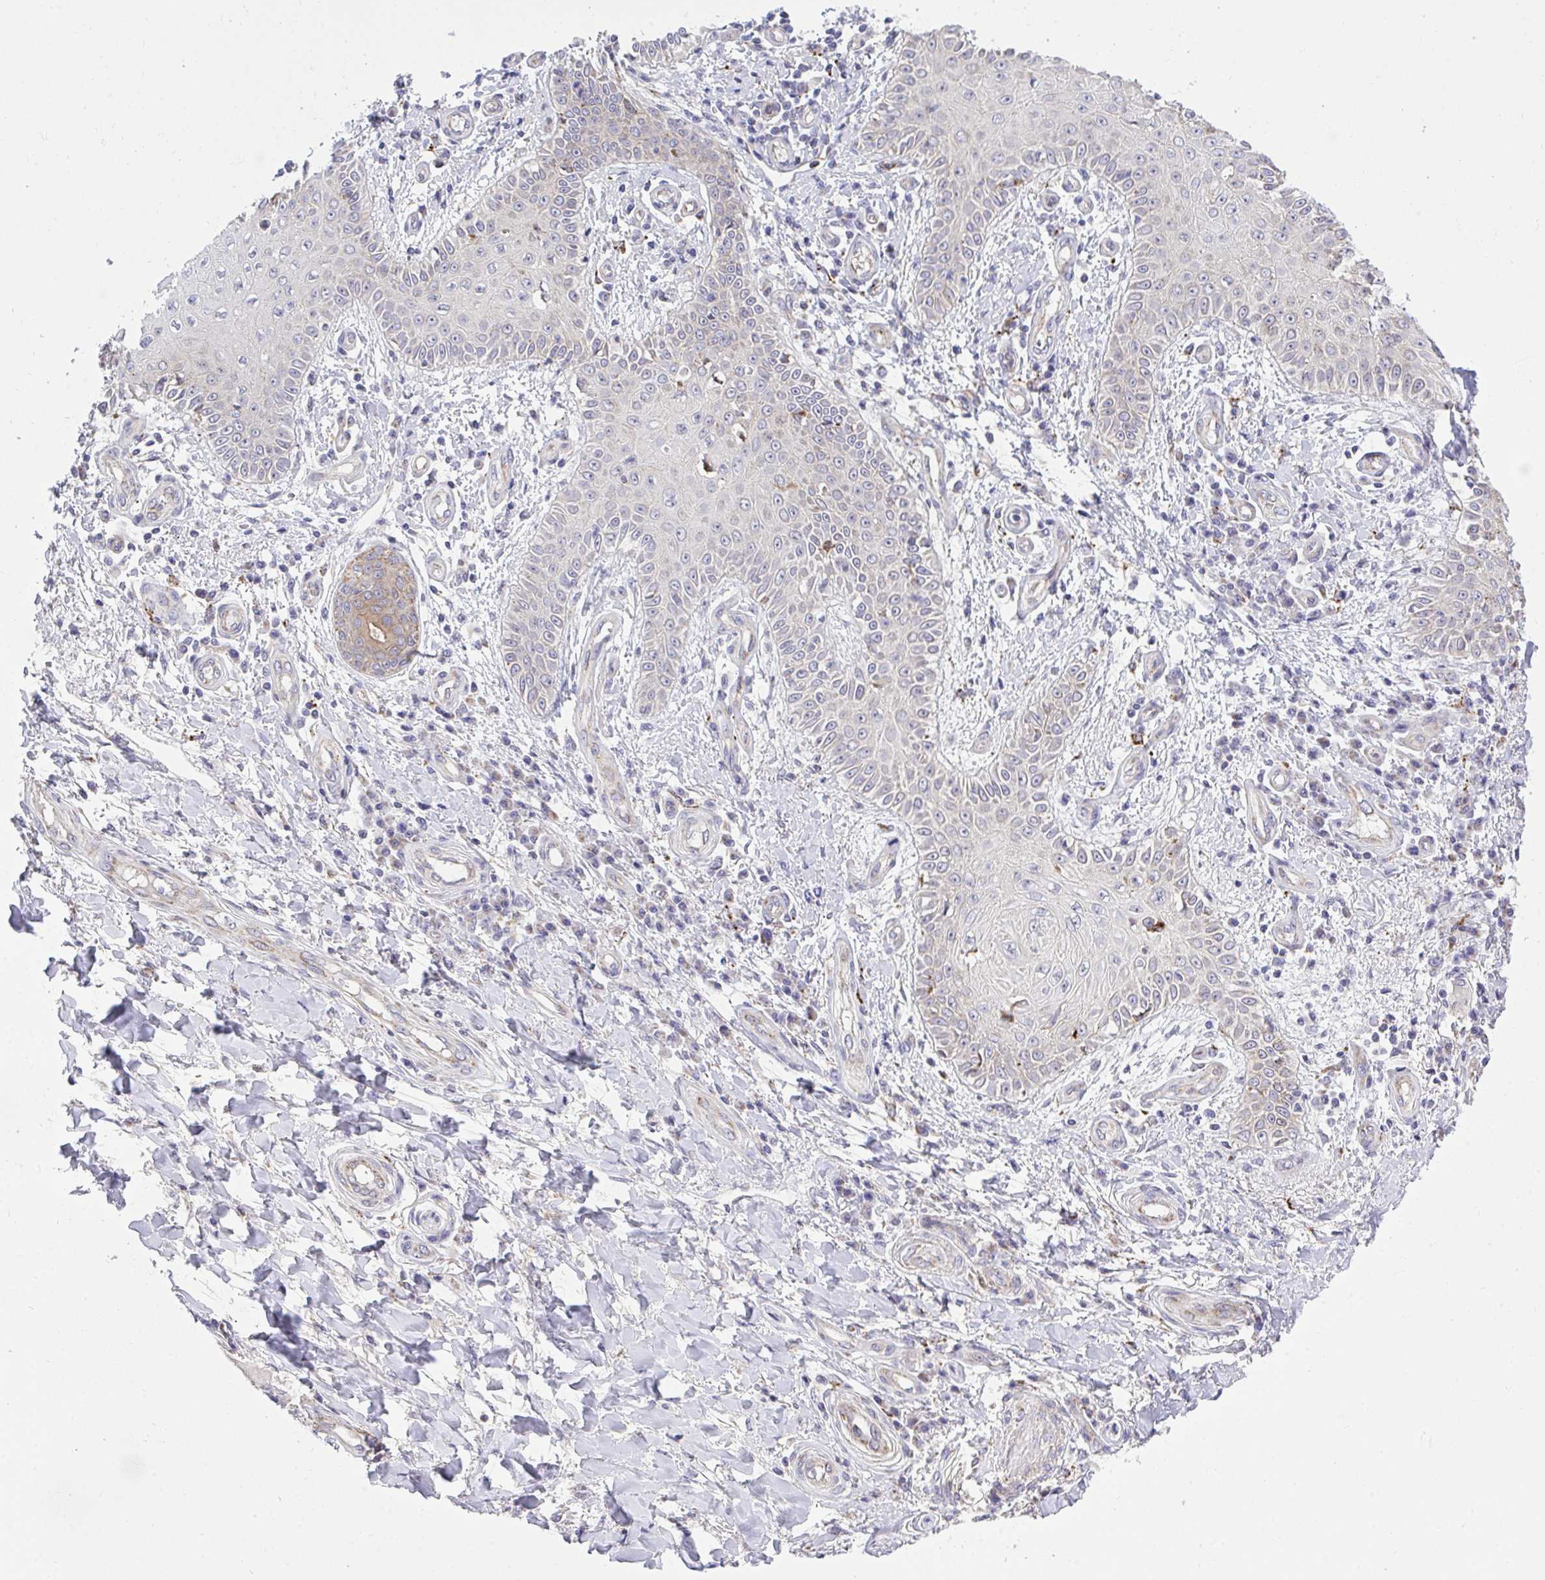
{"staining": {"intensity": "negative", "quantity": "none", "location": "none"}, "tissue": "skin cancer", "cell_type": "Tumor cells", "image_type": "cancer", "snomed": [{"axis": "morphology", "description": "Squamous cell carcinoma, NOS"}, {"axis": "topography", "description": "Skin"}], "caption": "Tumor cells are negative for protein expression in human skin cancer.", "gene": "XAF1", "patient": {"sex": "male", "age": 70}}